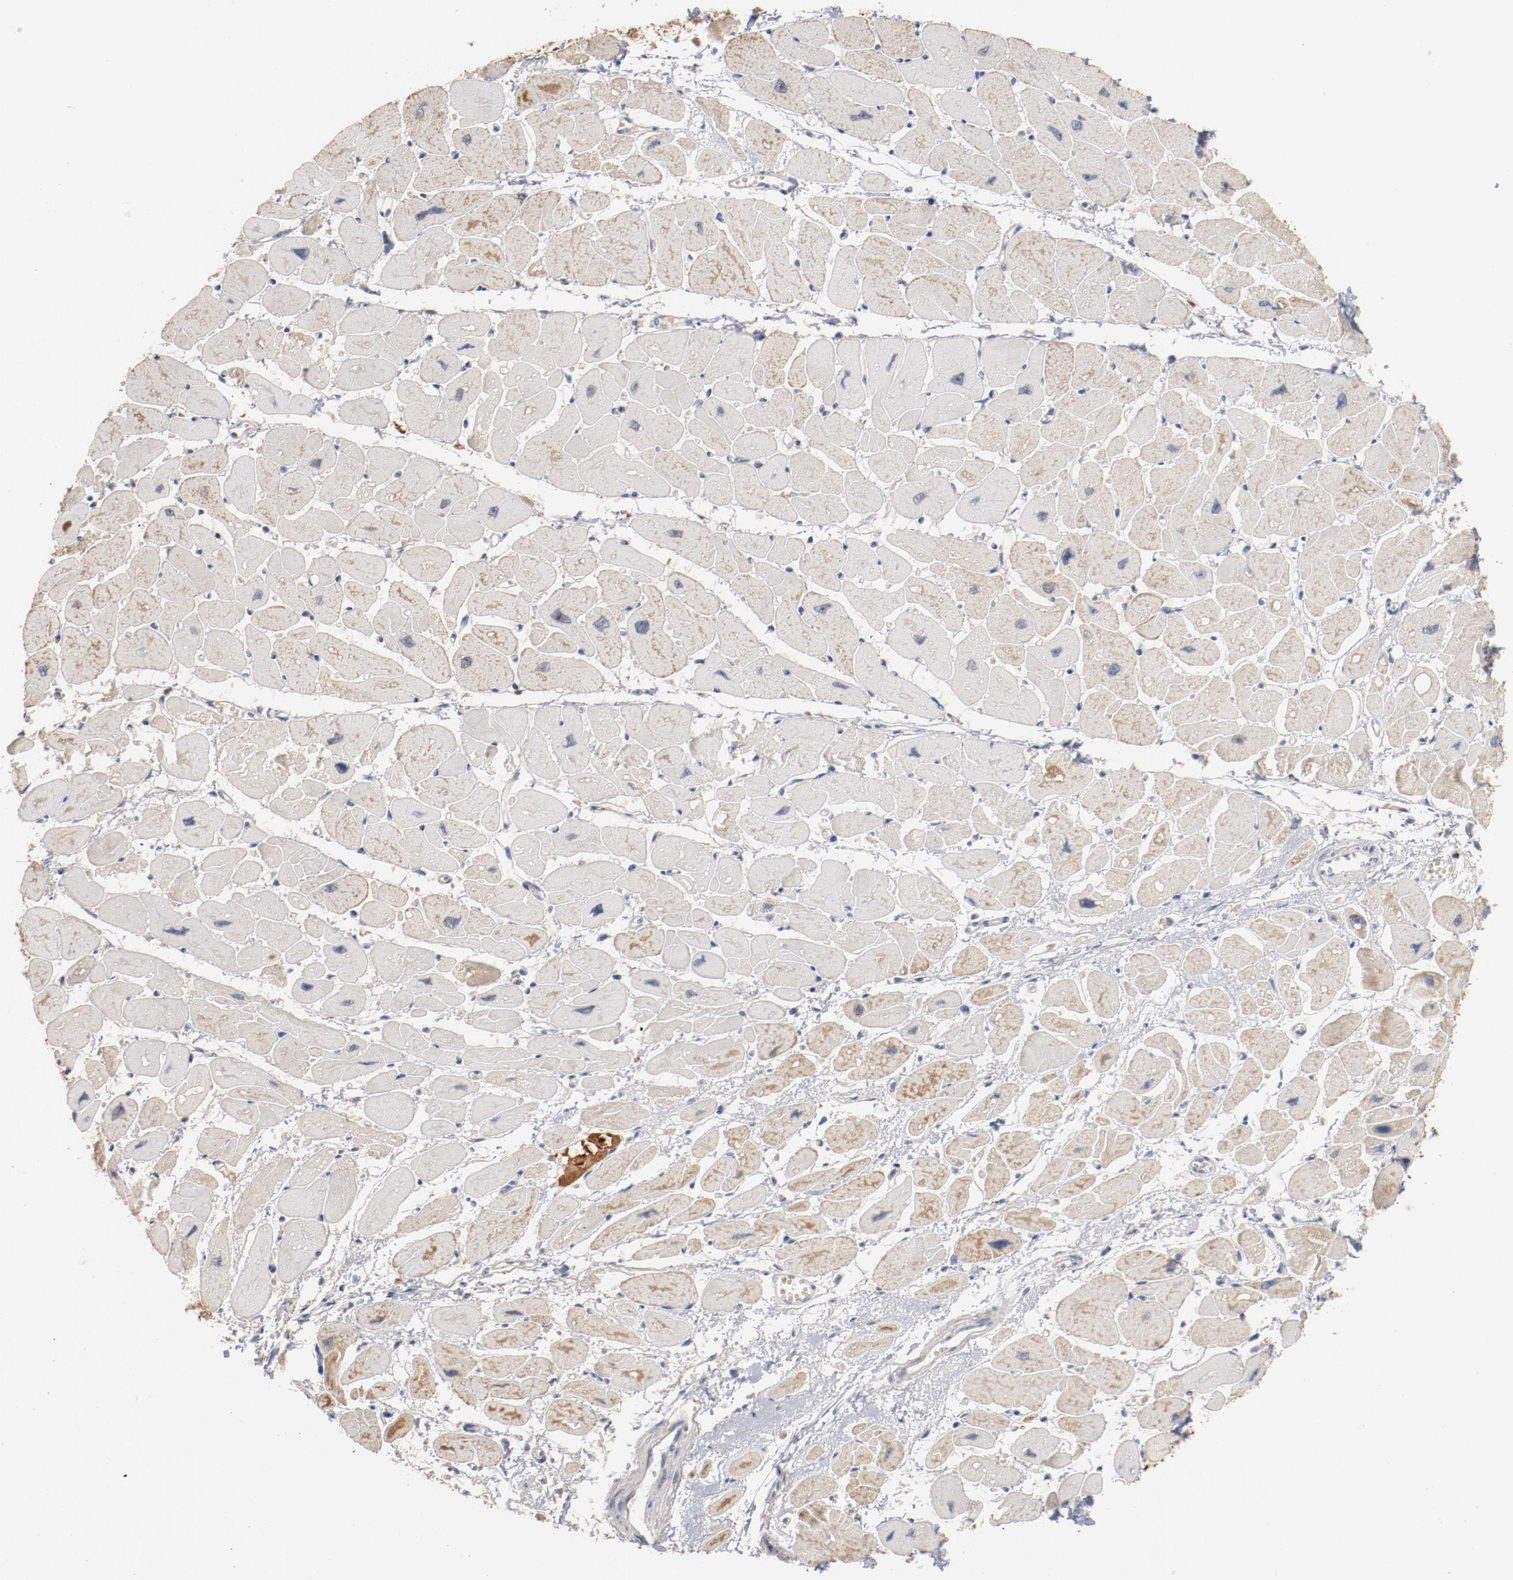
{"staining": {"intensity": "weak", "quantity": "<25%", "location": "cytoplasmic/membranous"}, "tissue": "heart muscle", "cell_type": "Cardiomyocytes", "image_type": "normal", "snomed": [{"axis": "morphology", "description": "Normal tissue, NOS"}, {"axis": "topography", "description": "Heart"}], "caption": "Heart muscle was stained to show a protein in brown. There is no significant expression in cardiomyocytes. (Stains: DAB (3,3'-diaminobenzidine) IHC with hematoxylin counter stain, Microscopy: brightfield microscopy at high magnification).", "gene": "ERICH1", "patient": {"sex": "female", "age": 54}}